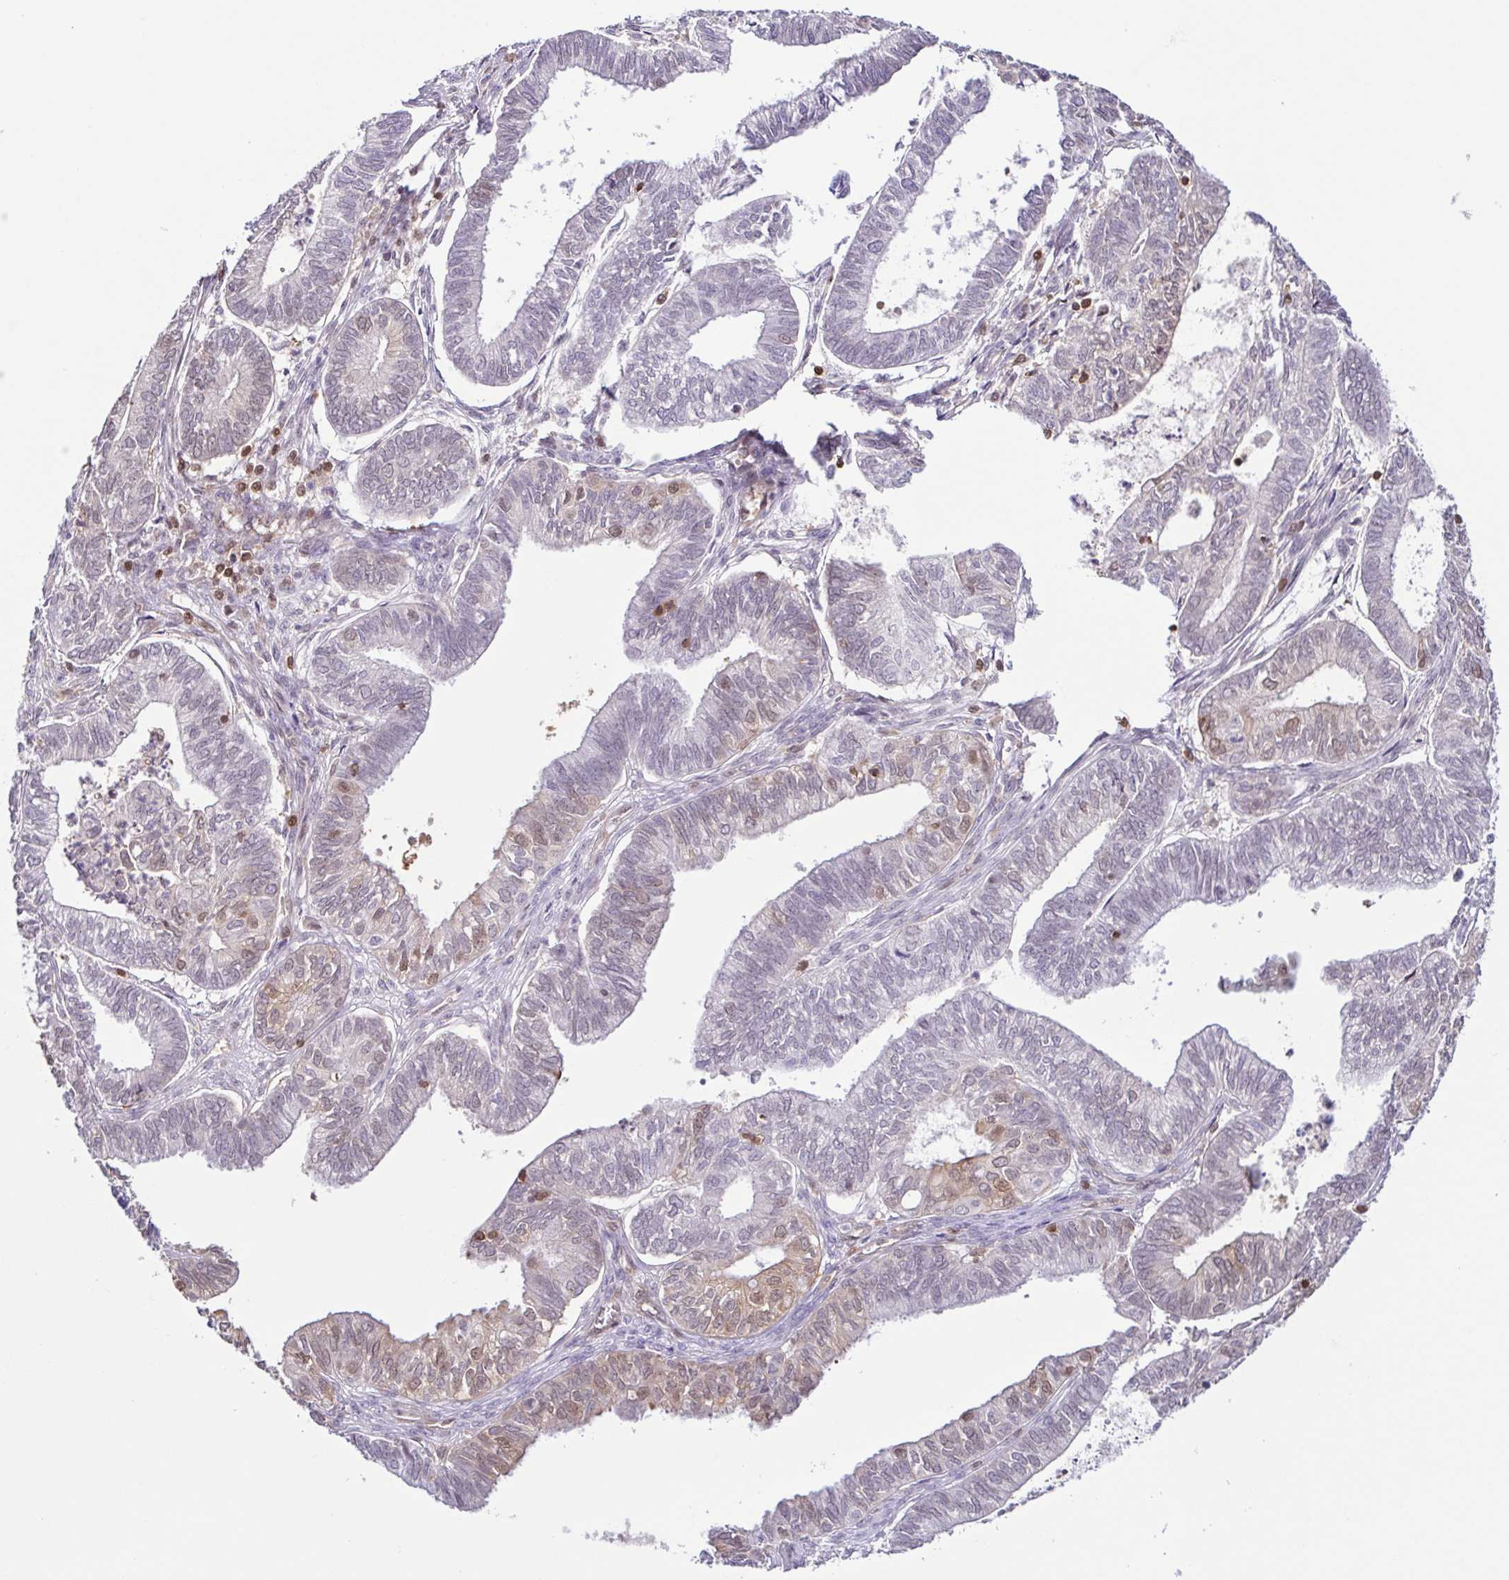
{"staining": {"intensity": "weak", "quantity": "<25%", "location": "nuclear"}, "tissue": "ovarian cancer", "cell_type": "Tumor cells", "image_type": "cancer", "snomed": [{"axis": "morphology", "description": "Carcinoma, endometroid"}, {"axis": "topography", "description": "Ovary"}], "caption": "An IHC image of ovarian cancer is shown. There is no staining in tumor cells of ovarian cancer. (Brightfield microscopy of DAB immunohistochemistry at high magnification).", "gene": "PSMB9", "patient": {"sex": "female", "age": 64}}